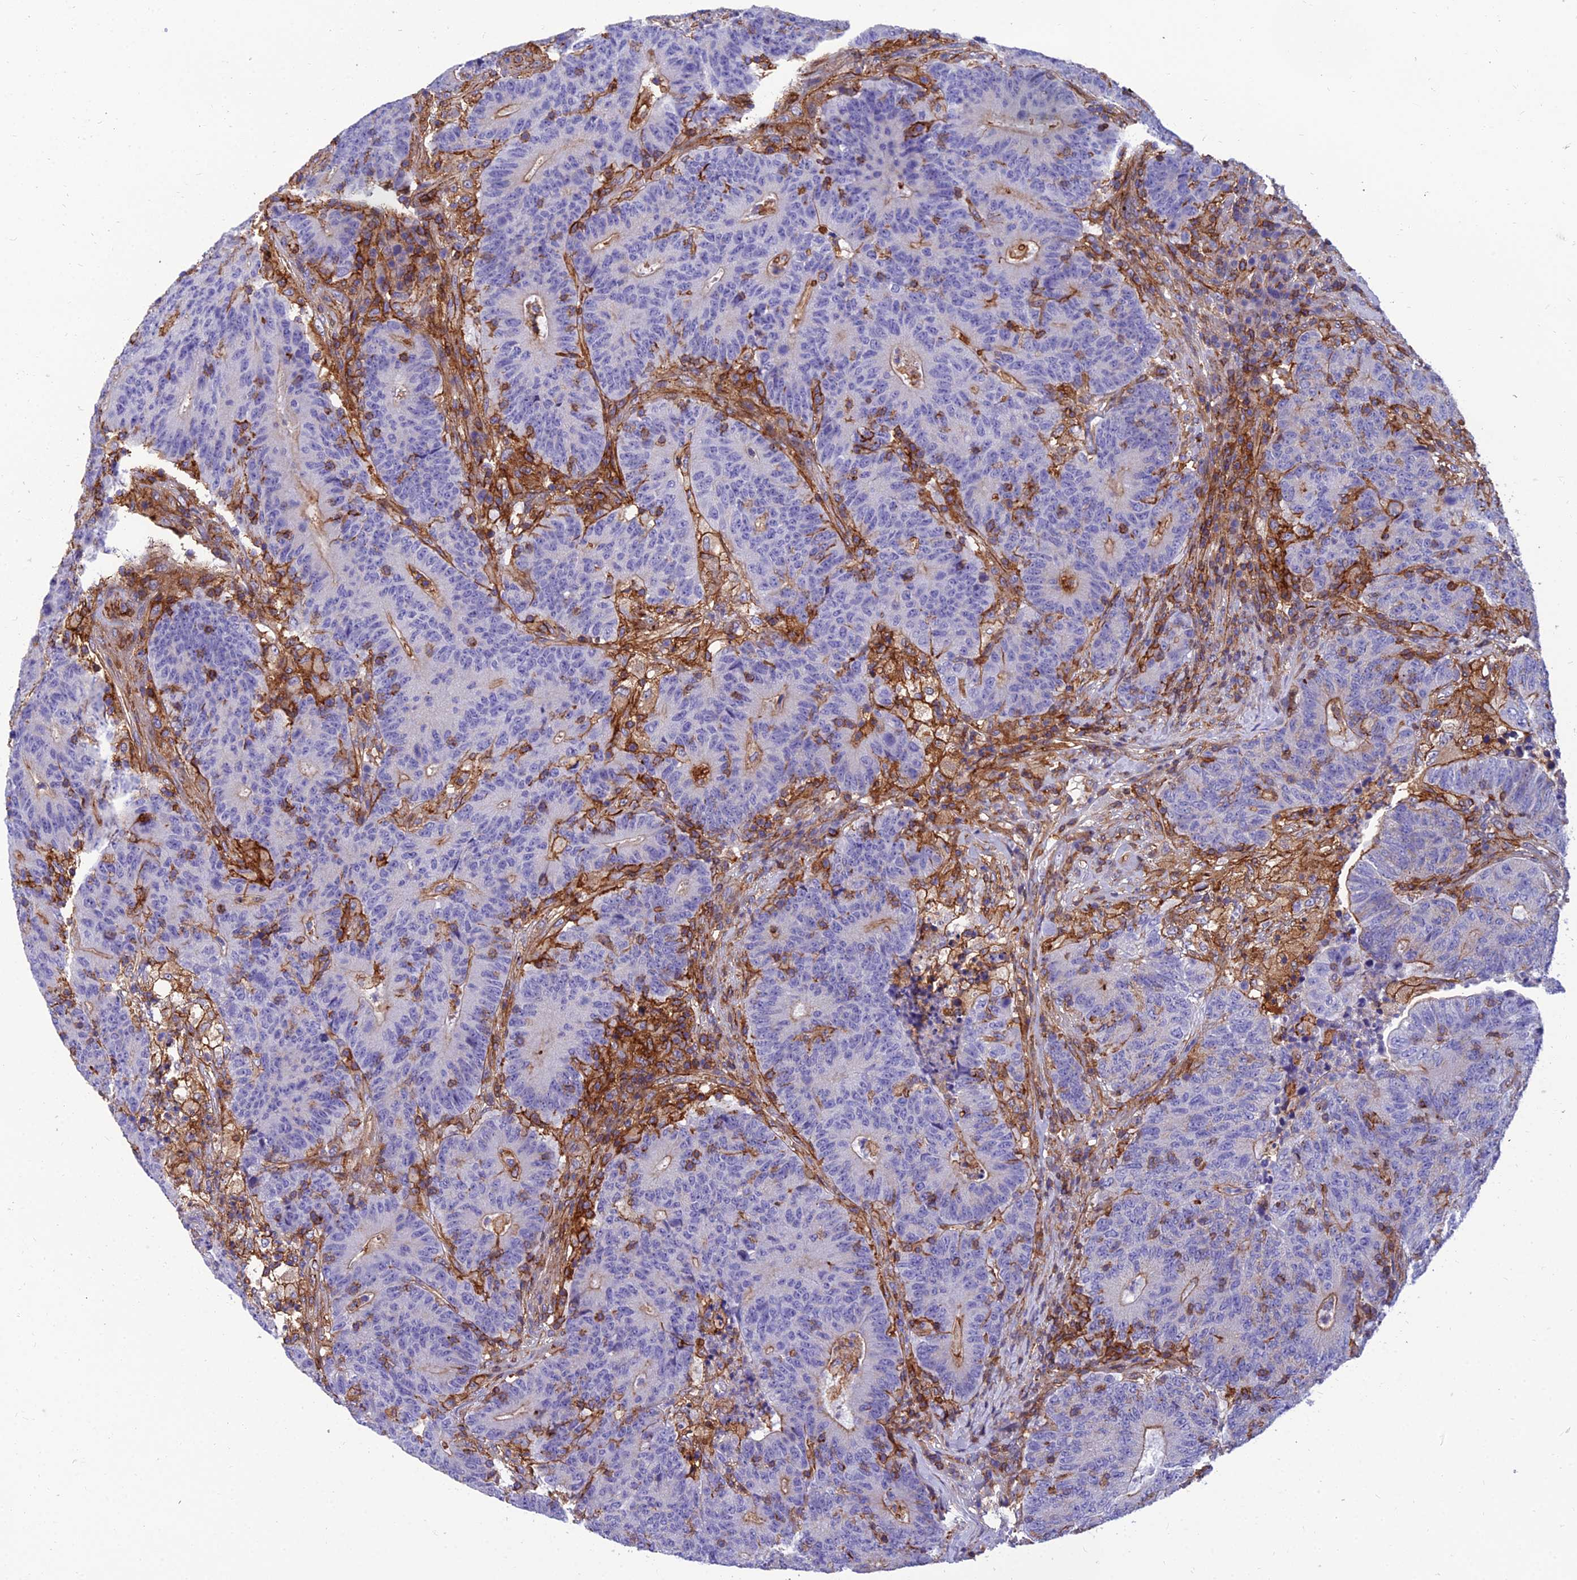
{"staining": {"intensity": "weak", "quantity": "<25%", "location": "cytoplasmic/membranous"}, "tissue": "colorectal cancer", "cell_type": "Tumor cells", "image_type": "cancer", "snomed": [{"axis": "morphology", "description": "Adenocarcinoma, NOS"}, {"axis": "topography", "description": "Colon"}], "caption": "This is an IHC image of human adenocarcinoma (colorectal). There is no staining in tumor cells.", "gene": "PPP1R18", "patient": {"sex": "female", "age": 75}}